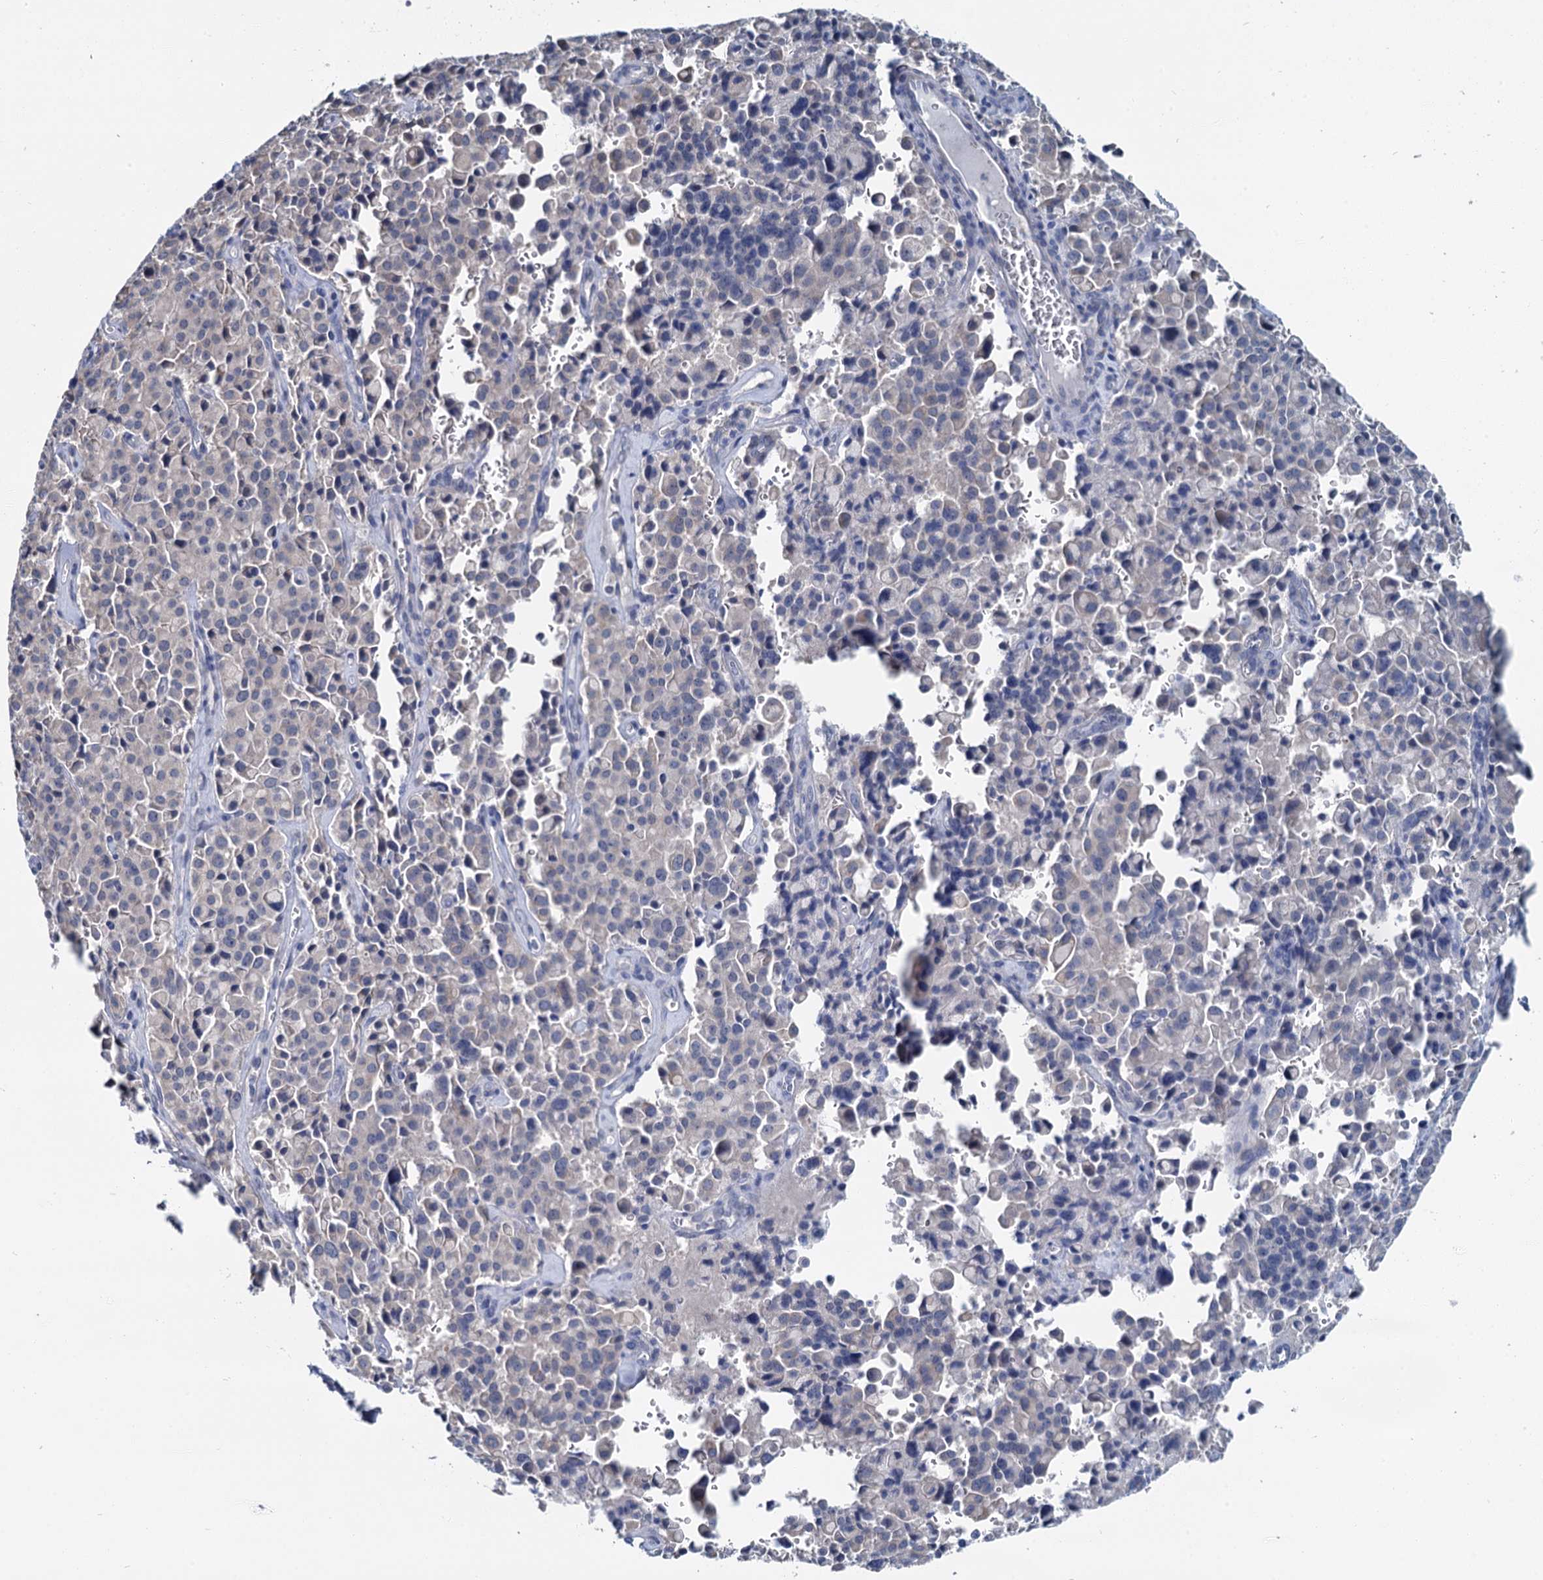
{"staining": {"intensity": "weak", "quantity": "<25%", "location": "cytoplasmic/membranous"}, "tissue": "pancreatic cancer", "cell_type": "Tumor cells", "image_type": "cancer", "snomed": [{"axis": "morphology", "description": "Adenocarcinoma, NOS"}, {"axis": "topography", "description": "Pancreas"}], "caption": "Immunohistochemical staining of adenocarcinoma (pancreatic) reveals no significant positivity in tumor cells.", "gene": "MIOX", "patient": {"sex": "male", "age": 65}}